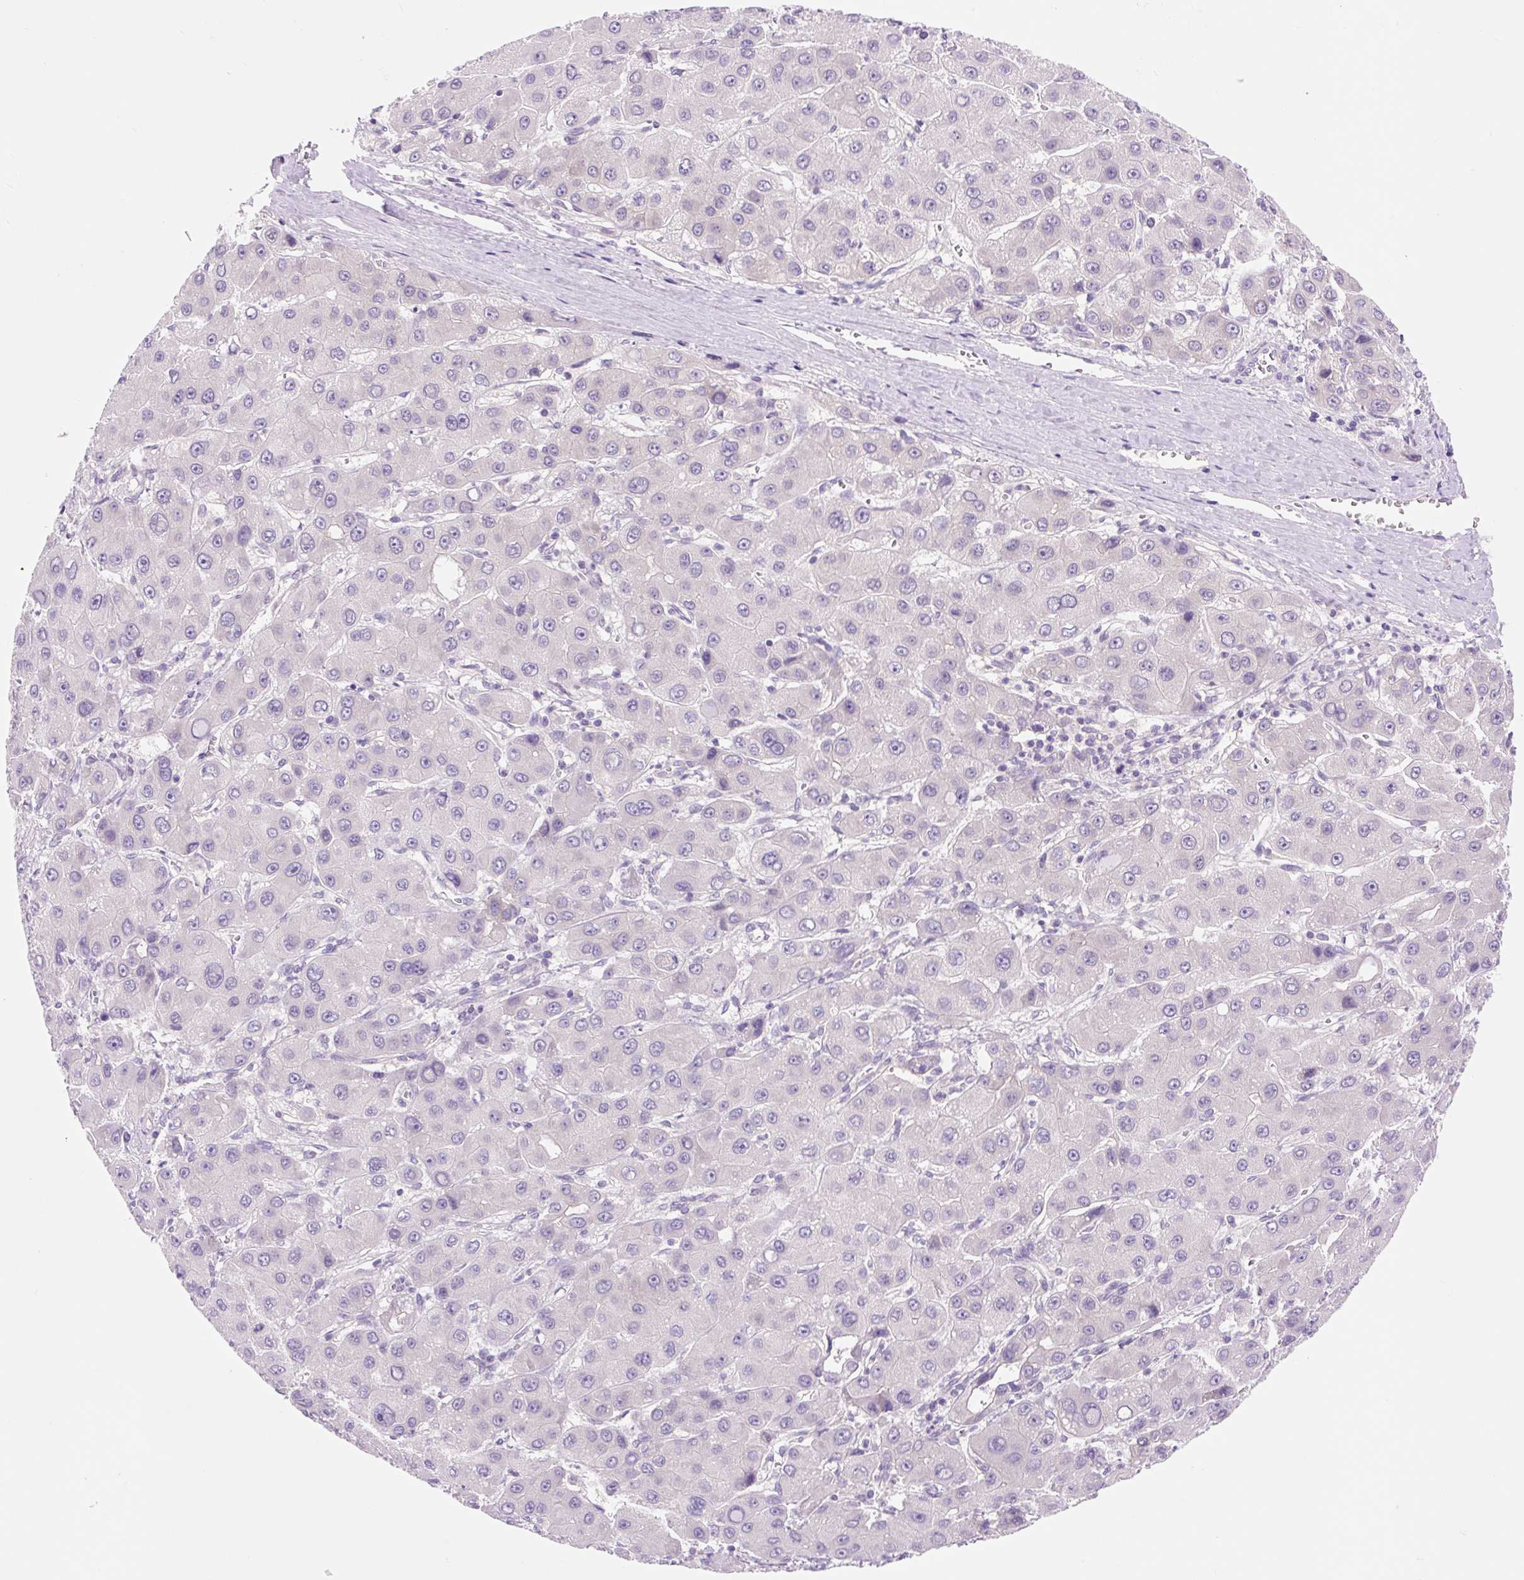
{"staining": {"intensity": "negative", "quantity": "none", "location": "none"}, "tissue": "liver cancer", "cell_type": "Tumor cells", "image_type": "cancer", "snomed": [{"axis": "morphology", "description": "Carcinoma, Hepatocellular, NOS"}, {"axis": "topography", "description": "Liver"}], "caption": "Immunohistochemistry (IHC) of hepatocellular carcinoma (liver) displays no staining in tumor cells. Nuclei are stained in blue.", "gene": "CELF6", "patient": {"sex": "male", "age": 55}}